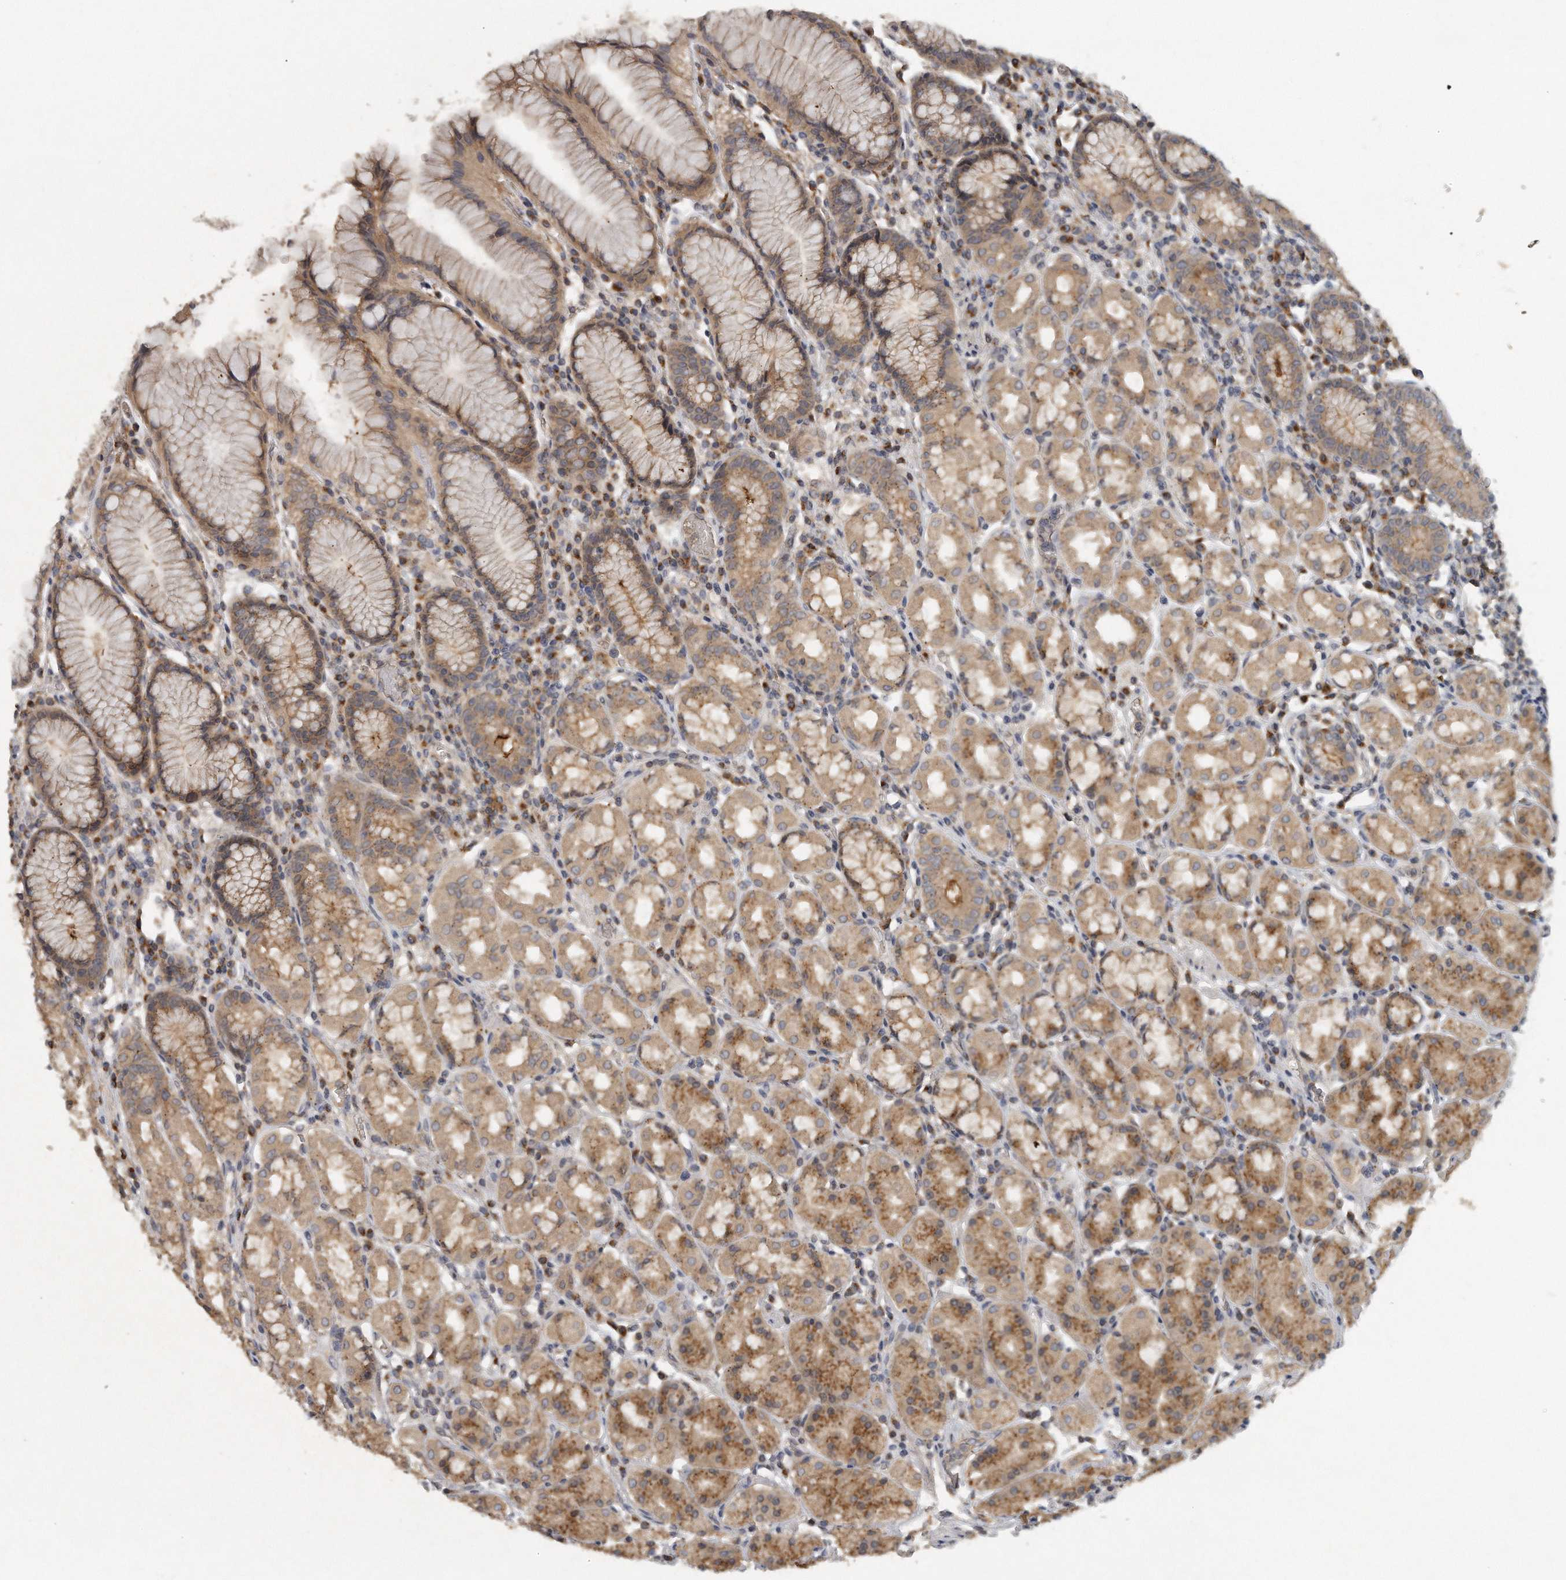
{"staining": {"intensity": "moderate", "quantity": ">75%", "location": "cytoplasmic/membranous"}, "tissue": "stomach", "cell_type": "Glandular cells", "image_type": "normal", "snomed": [{"axis": "morphology", "description": "Normal tissue, NOS"}, {"axis": "topography", "description": "Stomach, lower"}], "caption": "Moderate cytoplasmic/membranous staining is appreciated in about >75% of glandular cells in benign stomach.", "gene": "TRAPPC14", "patient": {"sex": "female", "age": 56}}